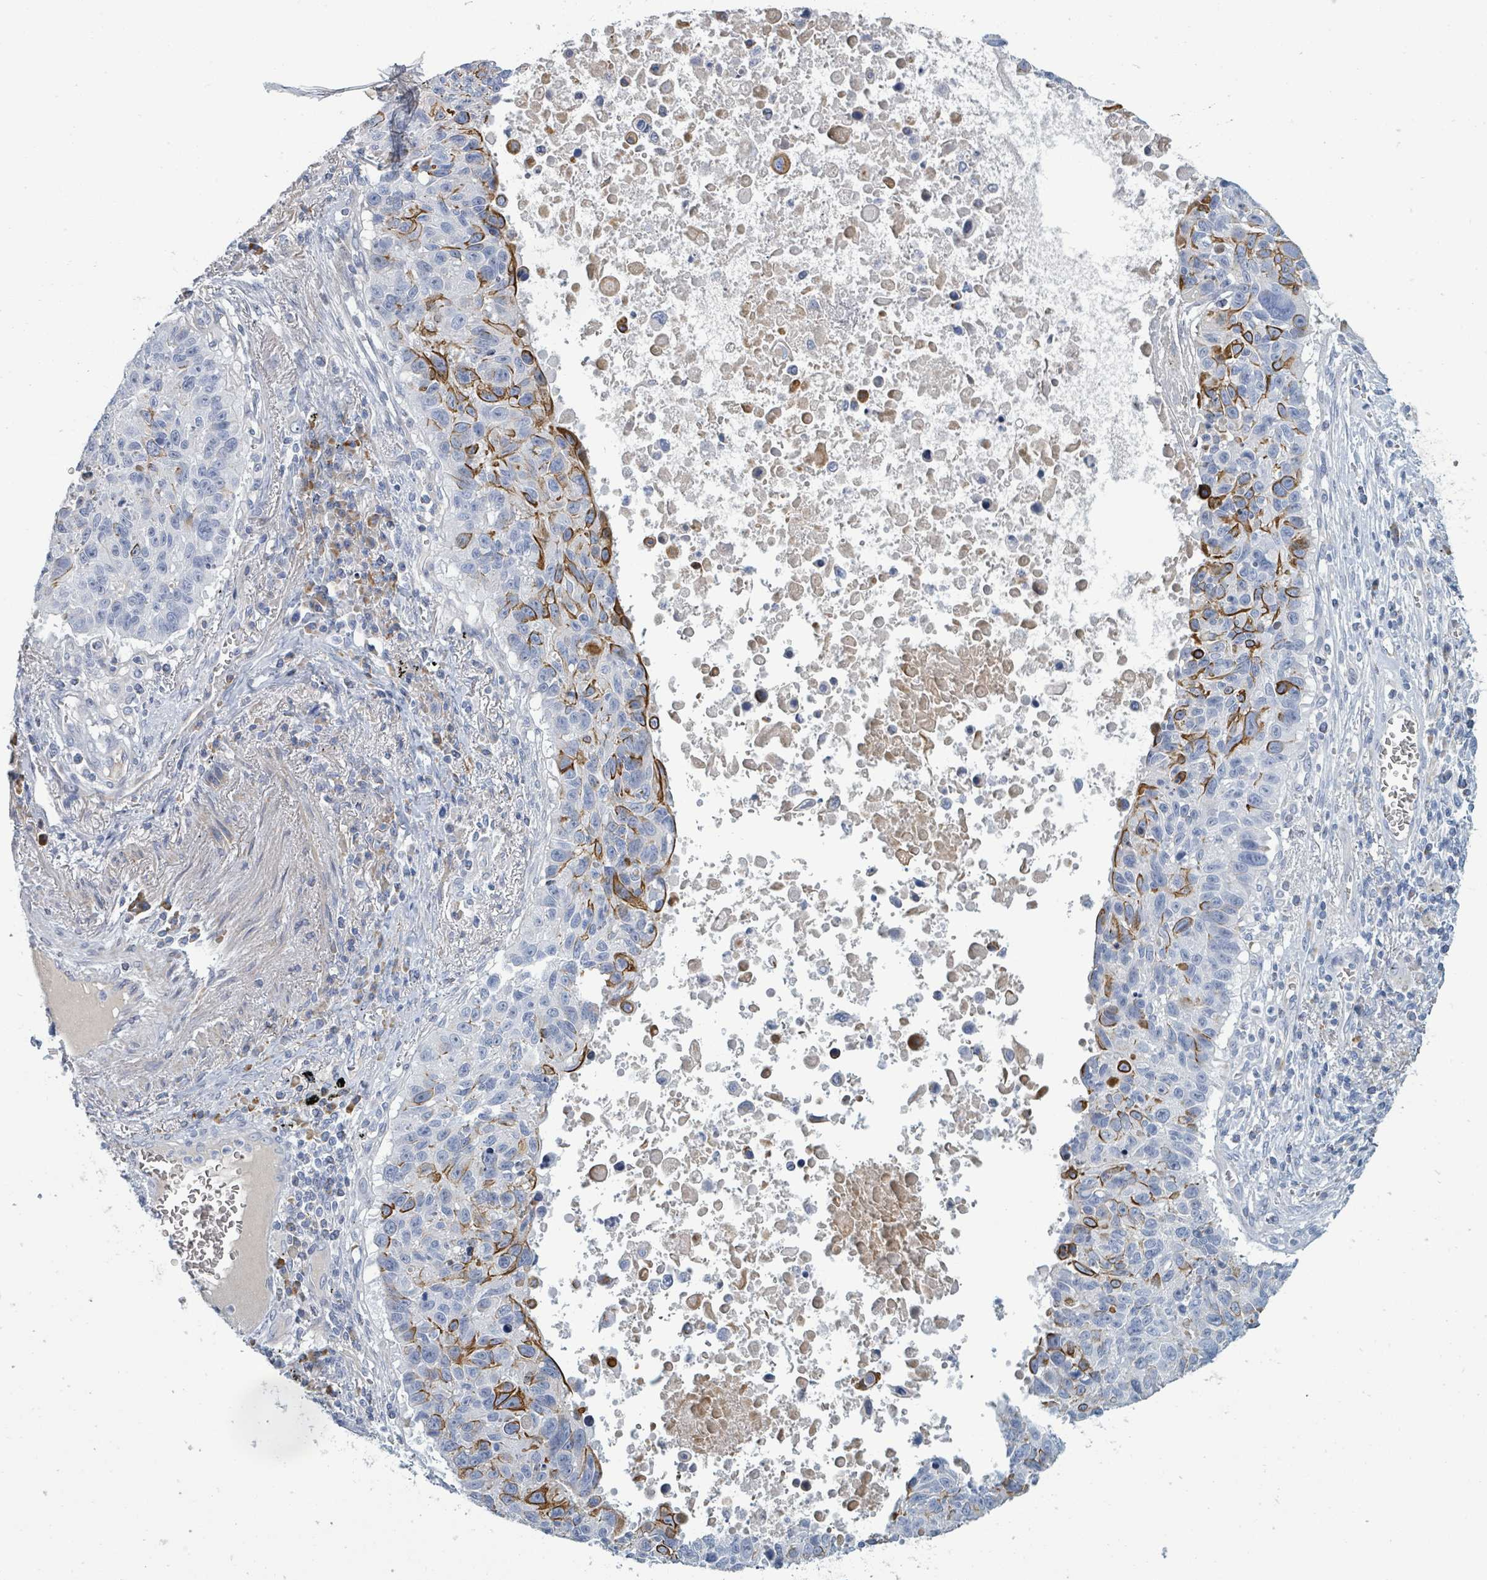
{"staining": {"intensity": "strong", "quantity": "<25%", "location": "cytoplasmic/membranous"}, "tissue": "lung cancer", "cell_type": "Tumor cells", "image_type": "cancer", "snomed": [{"axis": "morphology", "description": "Squamous cell carcinoma, NOS"}, {"axis": "topography", "description": "Lung"}], "caption": "Human lung cancer (squamous cell carcinoma) stained with a protein marker demonstrates strong staining in tumor cells.", "gene": "RAB33B", "patient": {"sex": "male", "age": 66}}